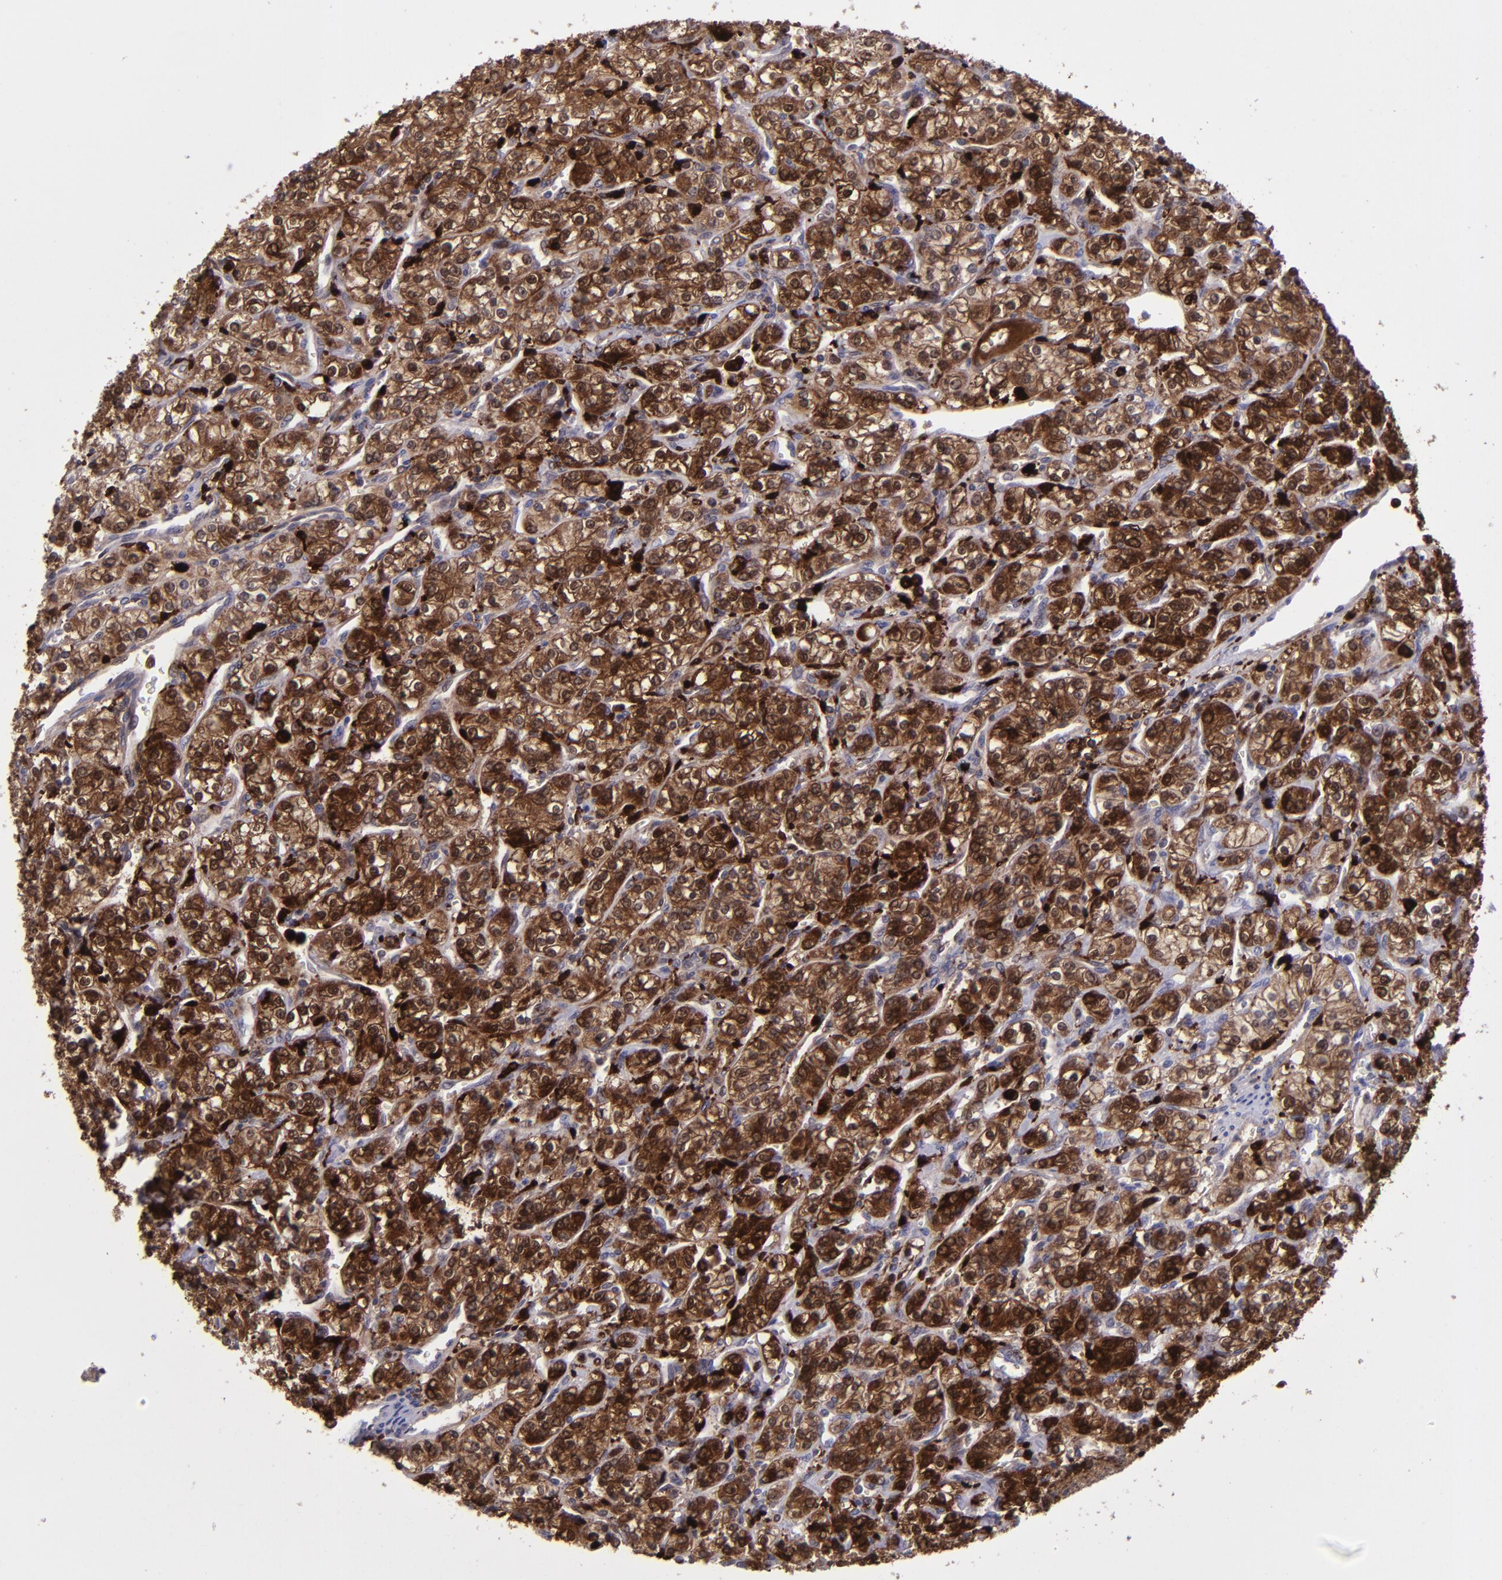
{"staining": {"intensity": "strong", "quantity": ">75%", "location": "cytoplasmic/membranous,nuclear"}, "tissue": "renal cancer", "cell_type": "Tumor cells", "image_type": "cancer", "snomed": [{"axis": "morphology", "description": "Adenocarcinoma, NOS"}, {"axis": "topography", "description": "Kidney"}], "caption": "Human adenocarcinoma (renal) stained with a brown dye demonstrates strong cytoplasmic/membranous and nuclear positive expression in approximately >75% of tumor cells.", "gene": "TYMP", "patient": {"sex": "male", "age": 77}}